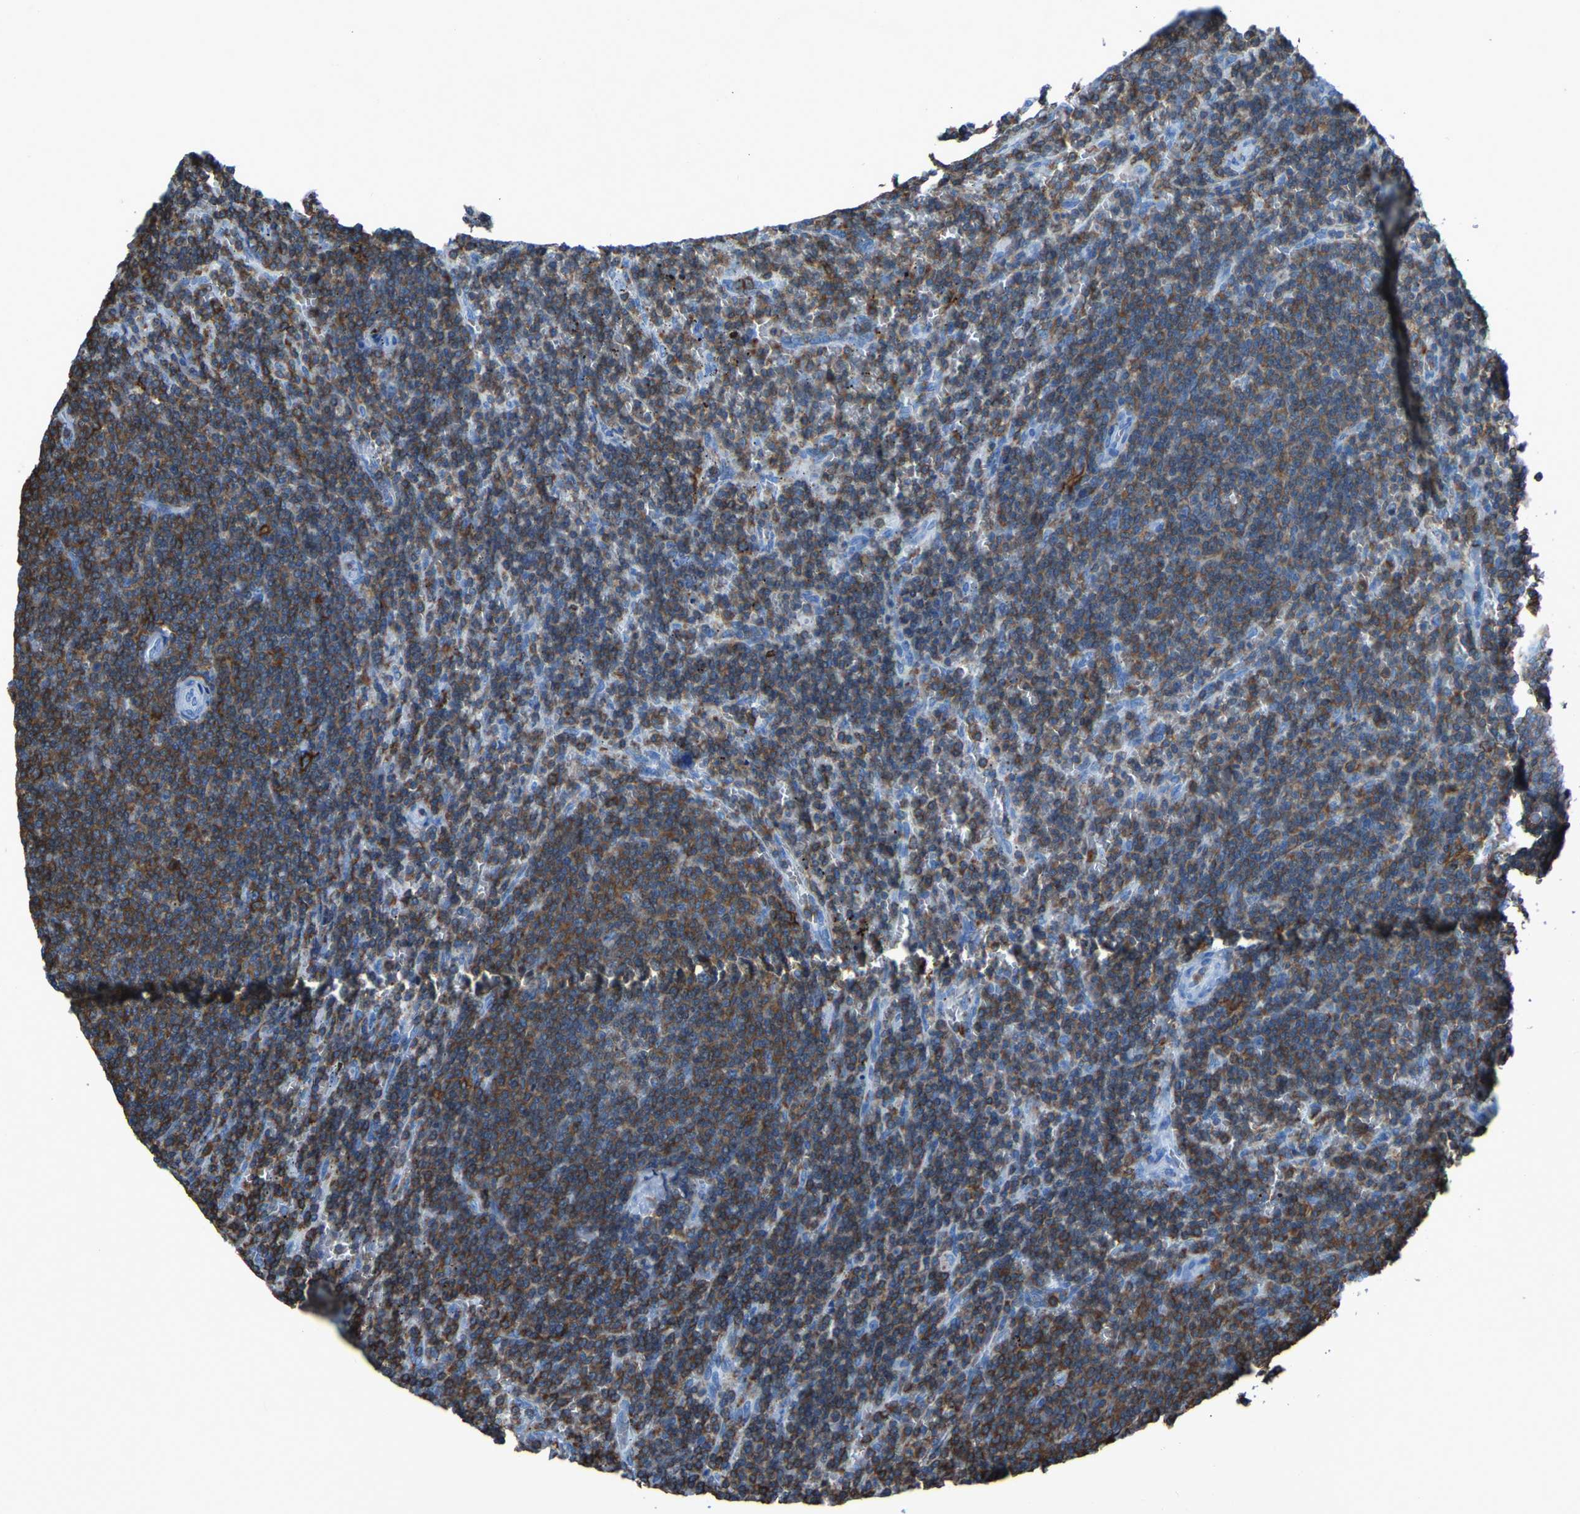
{"staining": {"intensity": "moderate", "quantity": ">75%", "location": "cytoplasmic/membranous"}, "tissue": "lymphoma", "cell_type": "Tumor cells", "image_type": "cancer", "snomed": [{"axis": "morphology", "description": "Malignant lymphoma, non-Hodgkin's type, Low grade"}, {"axis": "topography", "description": "Spleen"}], "caption": "Protein expression analysis of human low-grade malignant lymphoma, non-Hodgkin's type reveals moderate cytoplasmic/membranous staining in about >75% of tumor cells.", "gene": "LSP1", "patient": {"sex": "female", "age": 50}}